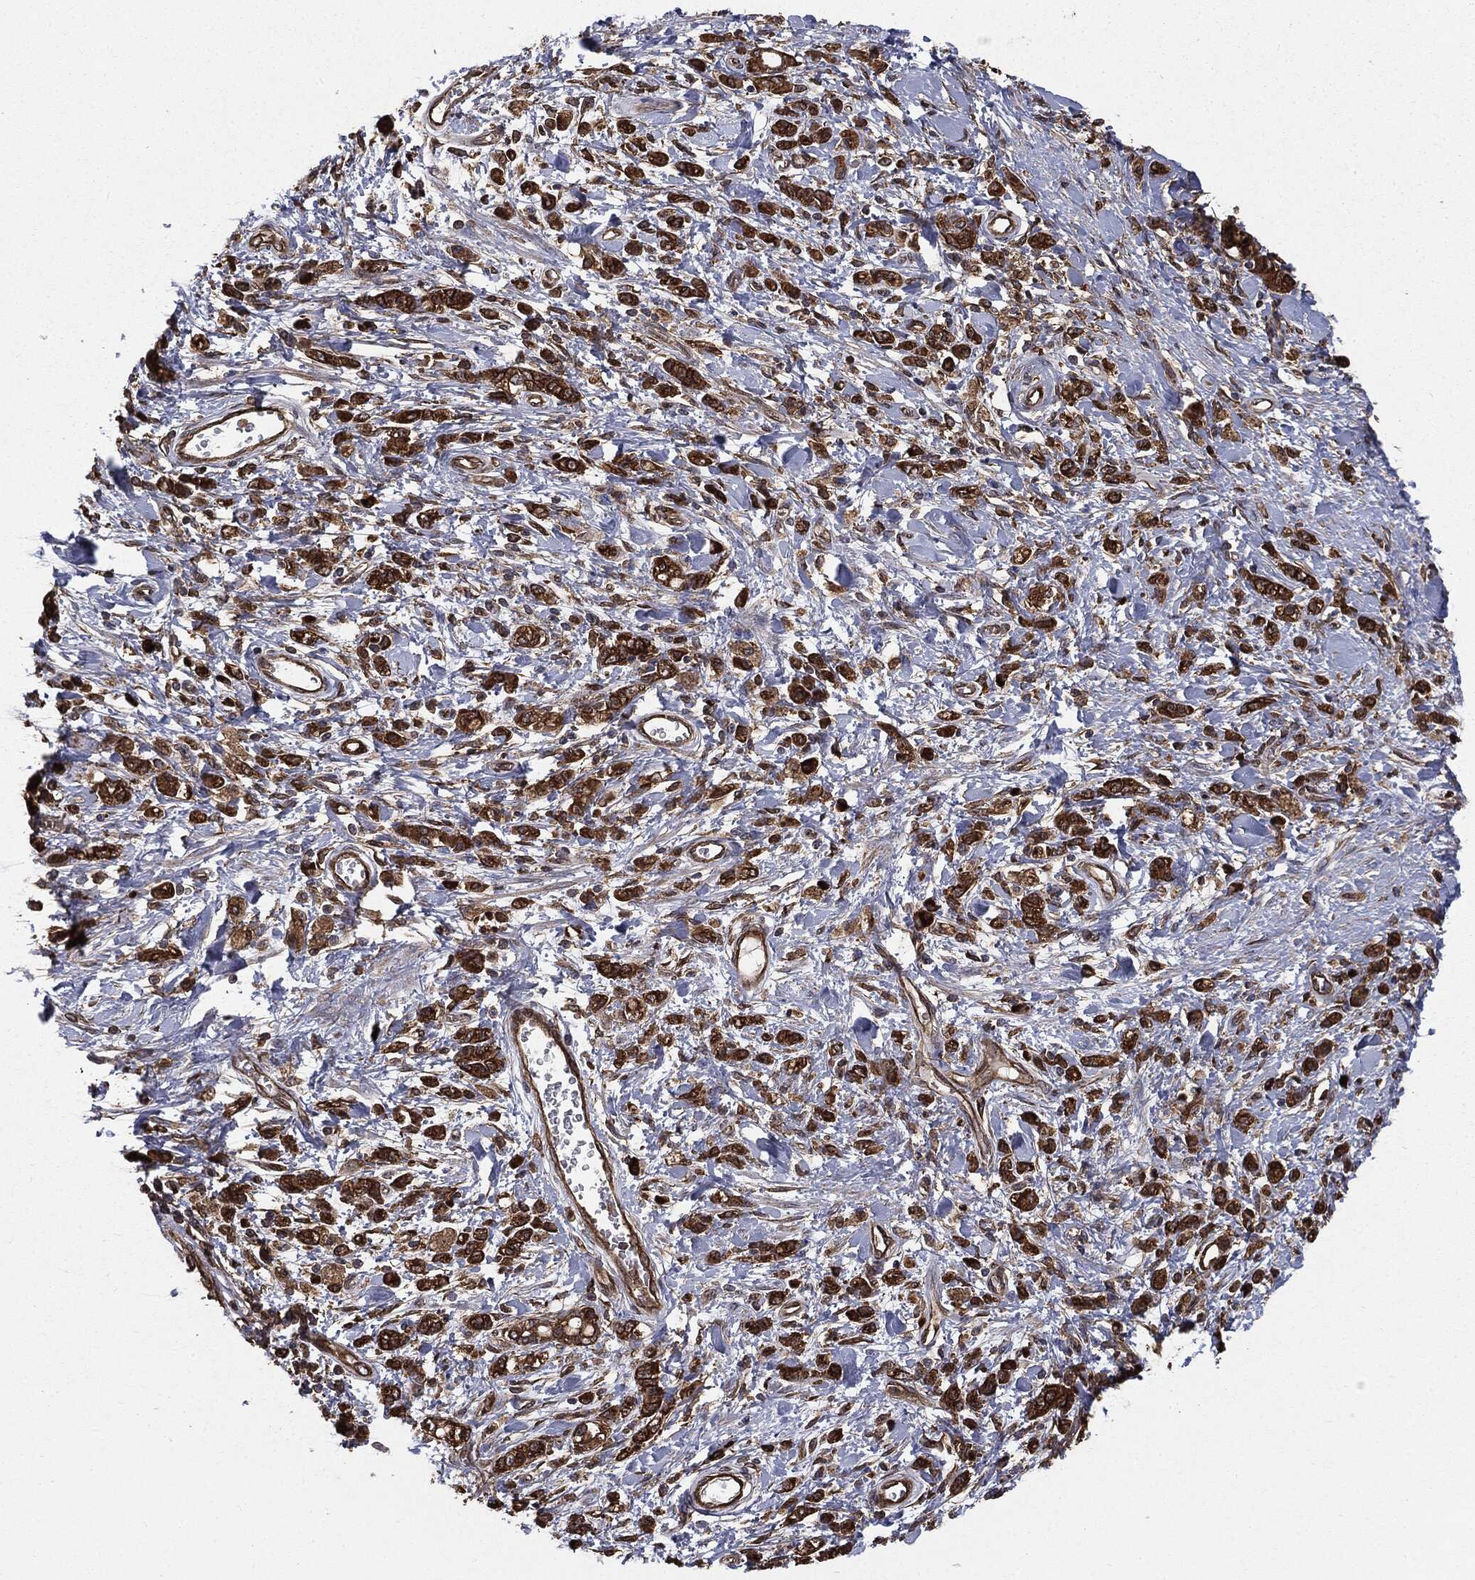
{"staining": {"intensity": "strong", "quantity": ">75%", "location": "cytoplasmic/membranous"}, "tissue": "stomach cancer", "cell_type": "Tumor cells", "image_type": "cancer", "snomed": [{"axis": "morphology", "description": "Adenocarcinoma, NOS"}, {"axis": "topography", "description": "Stomach"}], "caption": "Stomach adenocarcinoma stained for a protein (brown) shows strong cytoplasmic/membranous positive expression in approximately >75% of tumor cells.", "gene": "NME1", "patient": {"sex": "male", "age": 77}}